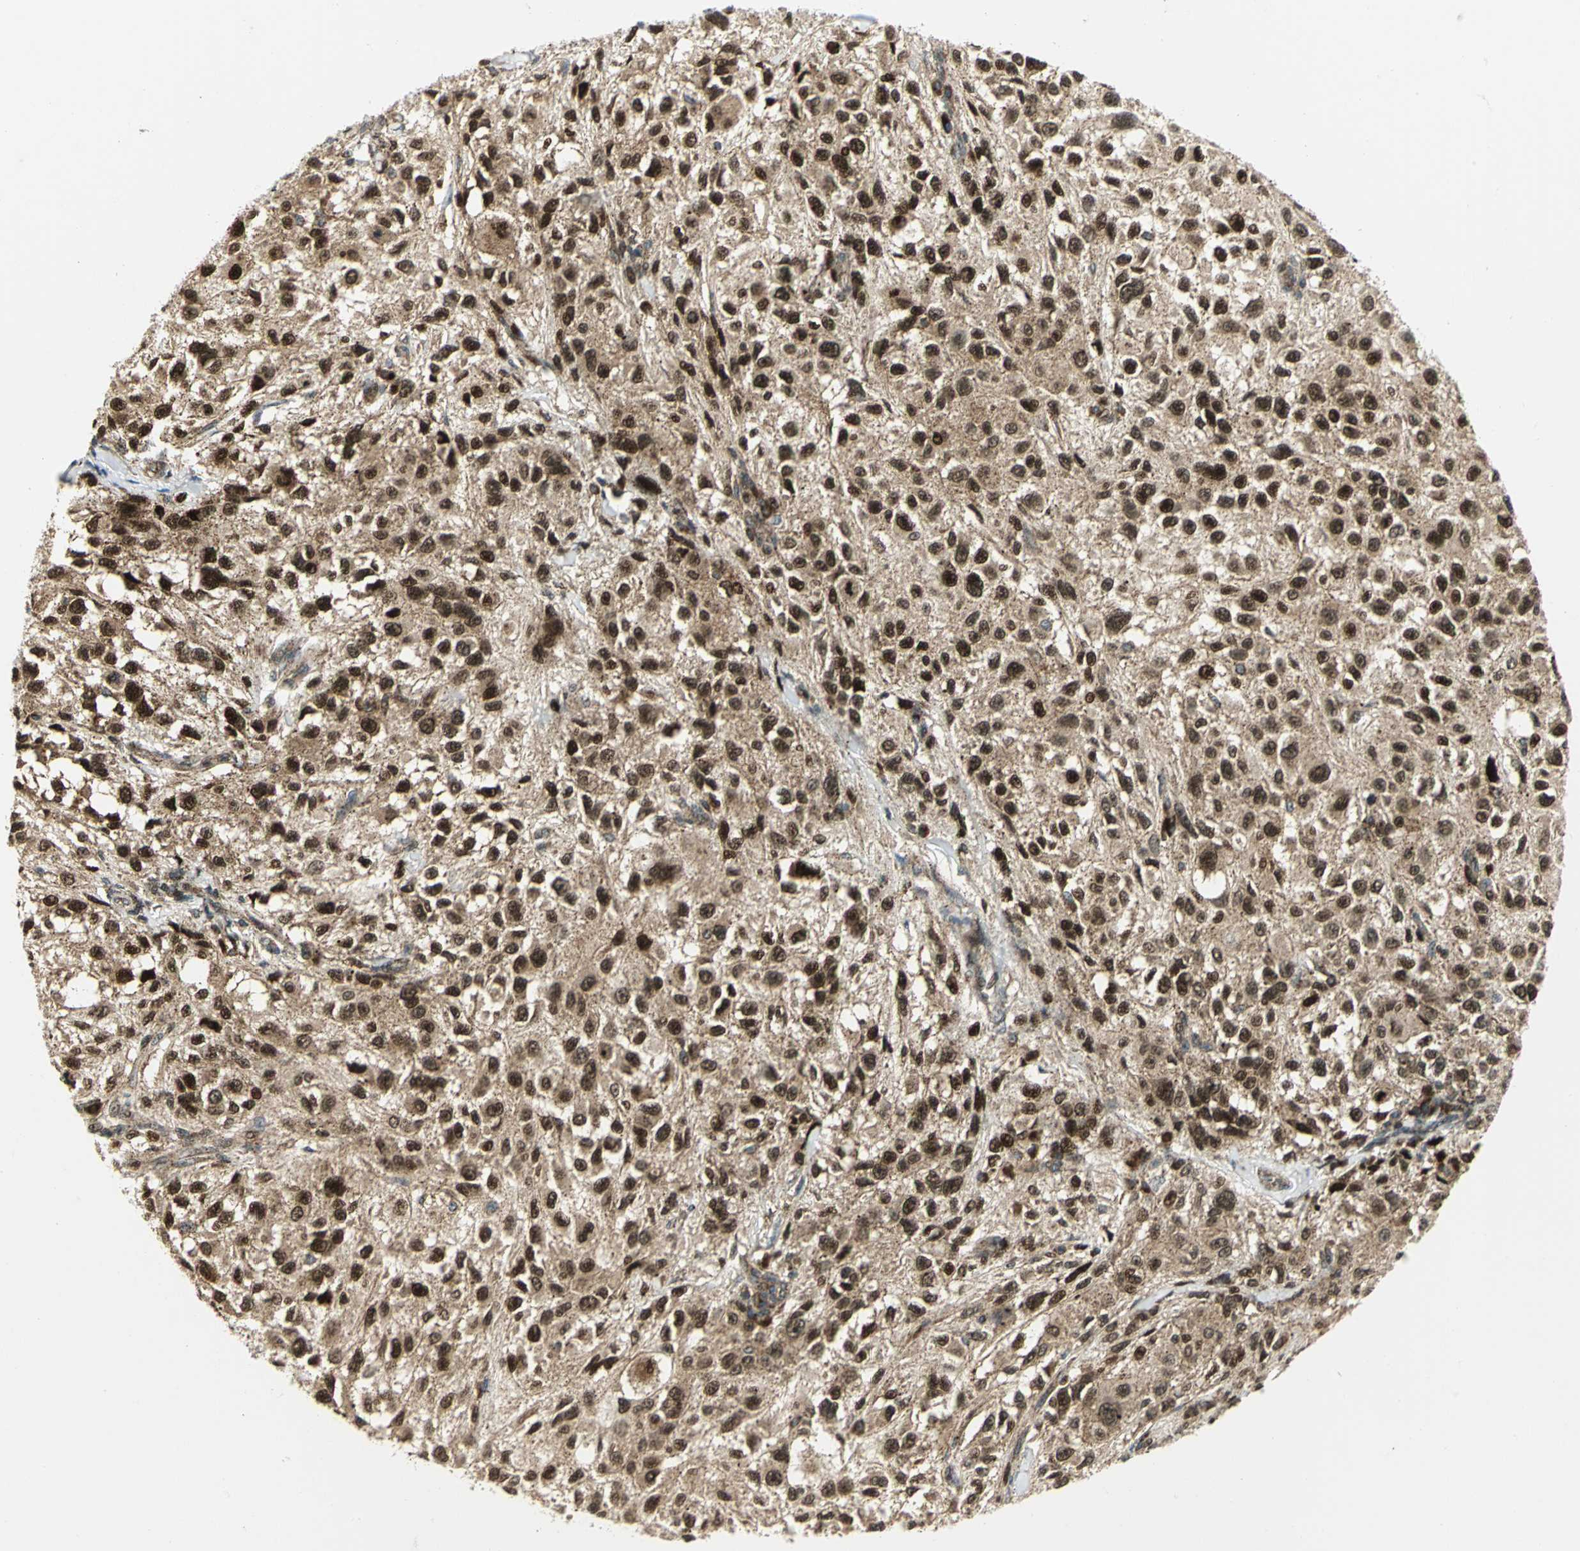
{"staining": {"intensity": "strong", "quantity": ">75%", "location": "cytoplasmic/membranous,nuclear"}, "tissue": "melanoma", "cell_type": "Tumor cells", "image_type": "cancer", "snomed": [{"axis": "morphology", "description": "Necrosis, NOS"}, {"axis": "morphology", "description": "Malignant melanoma, NOS"}, {"axis": "topography", "description": "Skin"}], "caption": "Immunohistochemistry (IHC) micrograph of neoplastic tissue: malignant melanoma stained using immunohistochemistry (IHC) exhibits high levels of strong protein expression localized specifically in the cytoplasmic/membranous and nuclear of tumor cells, appearing as a cytoplasmic/membranous and nuclear brown color.", "gene": "ATP6V1A", "patient": {"sex": "female", "age": 87}}